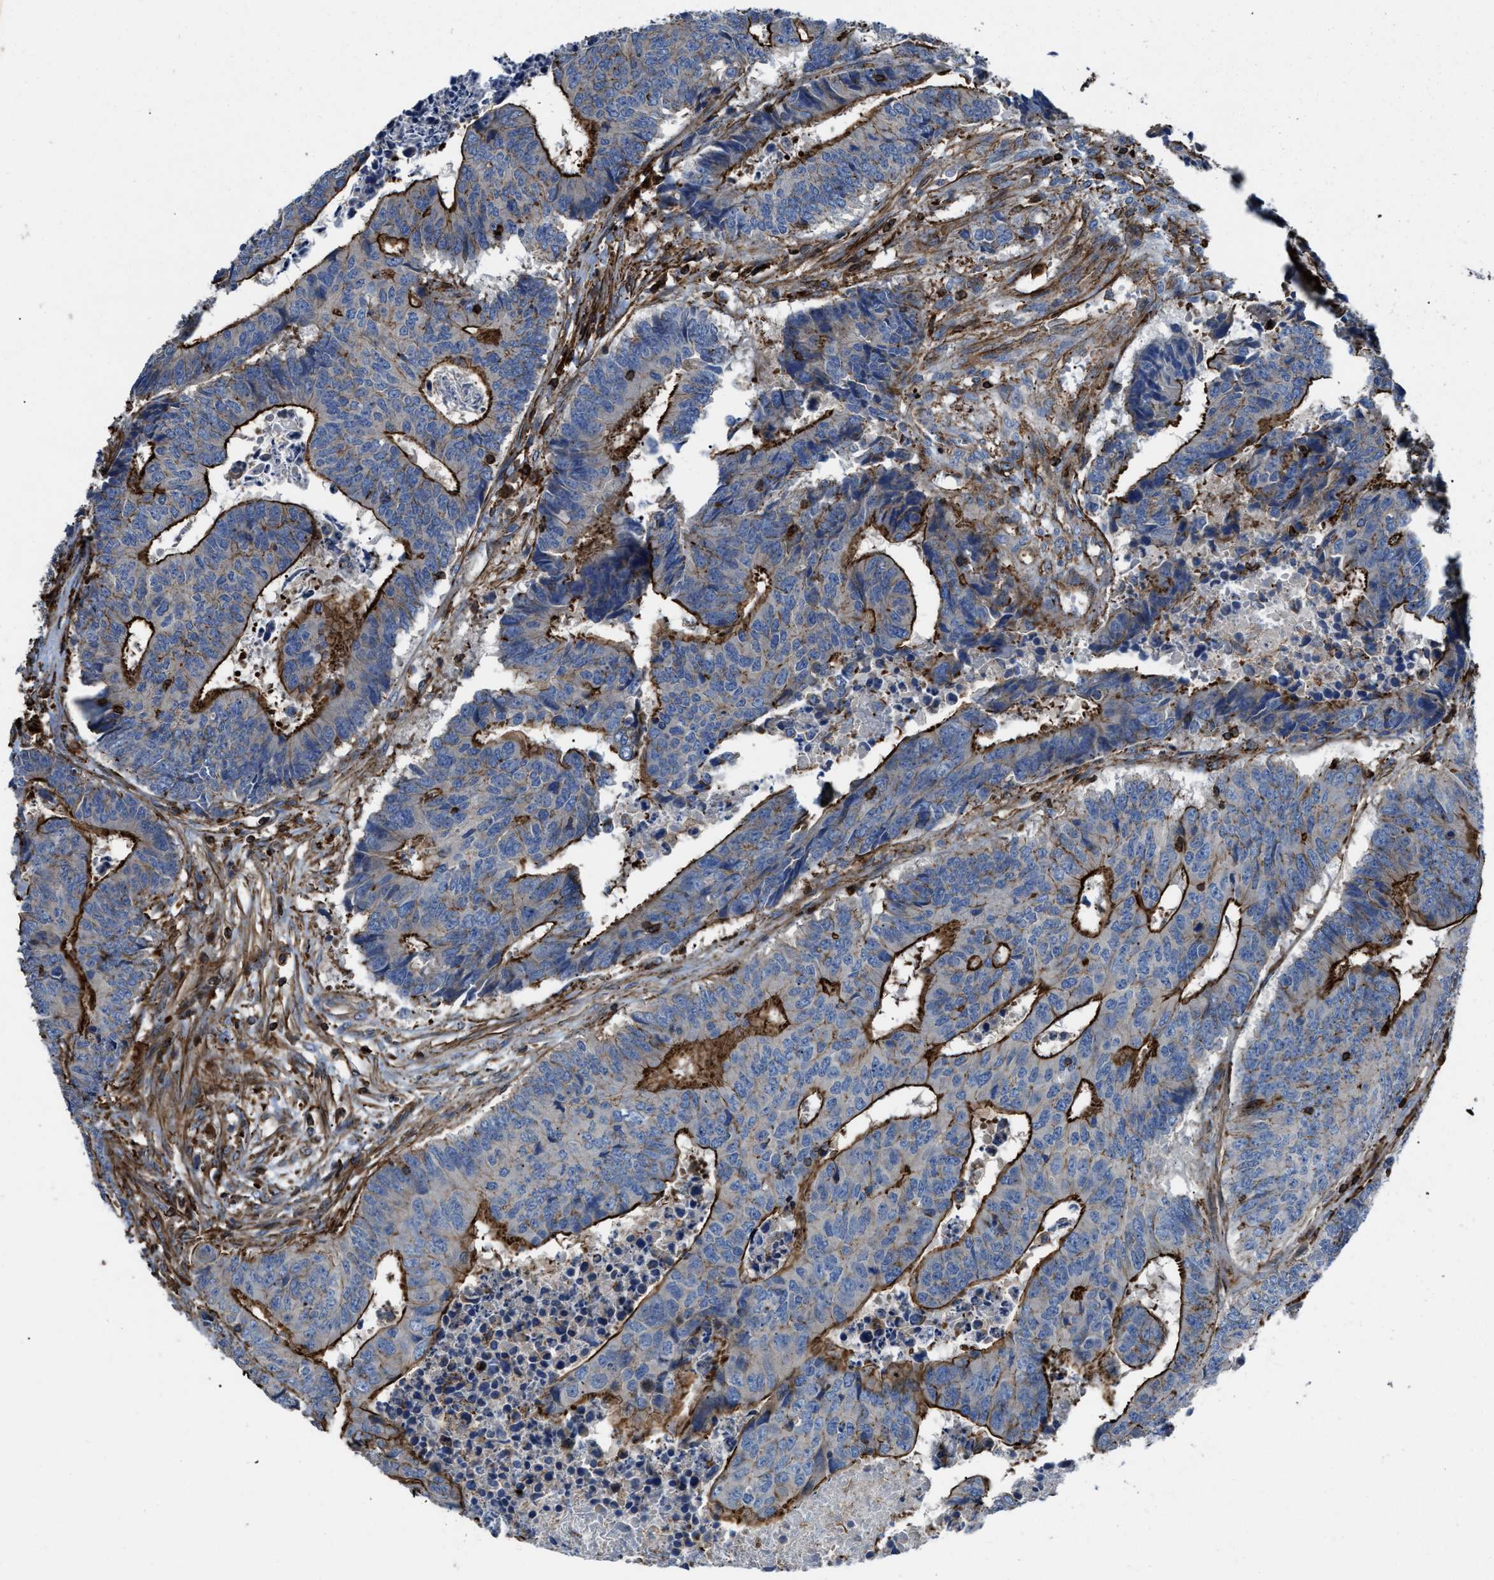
{"staining": {"intensity": "strong", "quantity": ">75%", "location": "cytoplasmic/membranous"}, "tissue": "colorectal cancer", "cell_type": "Tumor cells", "image_type": "cancer", "snomed": [{"axis": "morphology", "description": "Adenocarcinoma, NOS"}, {"axis": "topography", "description": "Rectum"}], "caption": "Immunohistochemistry (IHC) histopathology image of neoplastic tissue: human colorectal adenocarcinoma stained using immunohistochemistry shows high levels of strong protein expression localized specifically in the cytoplasmic/membranous of tumor cells, appearing as a cytoplasmic/membranous brown color.", "gene": "AGPAT2", "patient": {"sex": "male", "age": 84}}